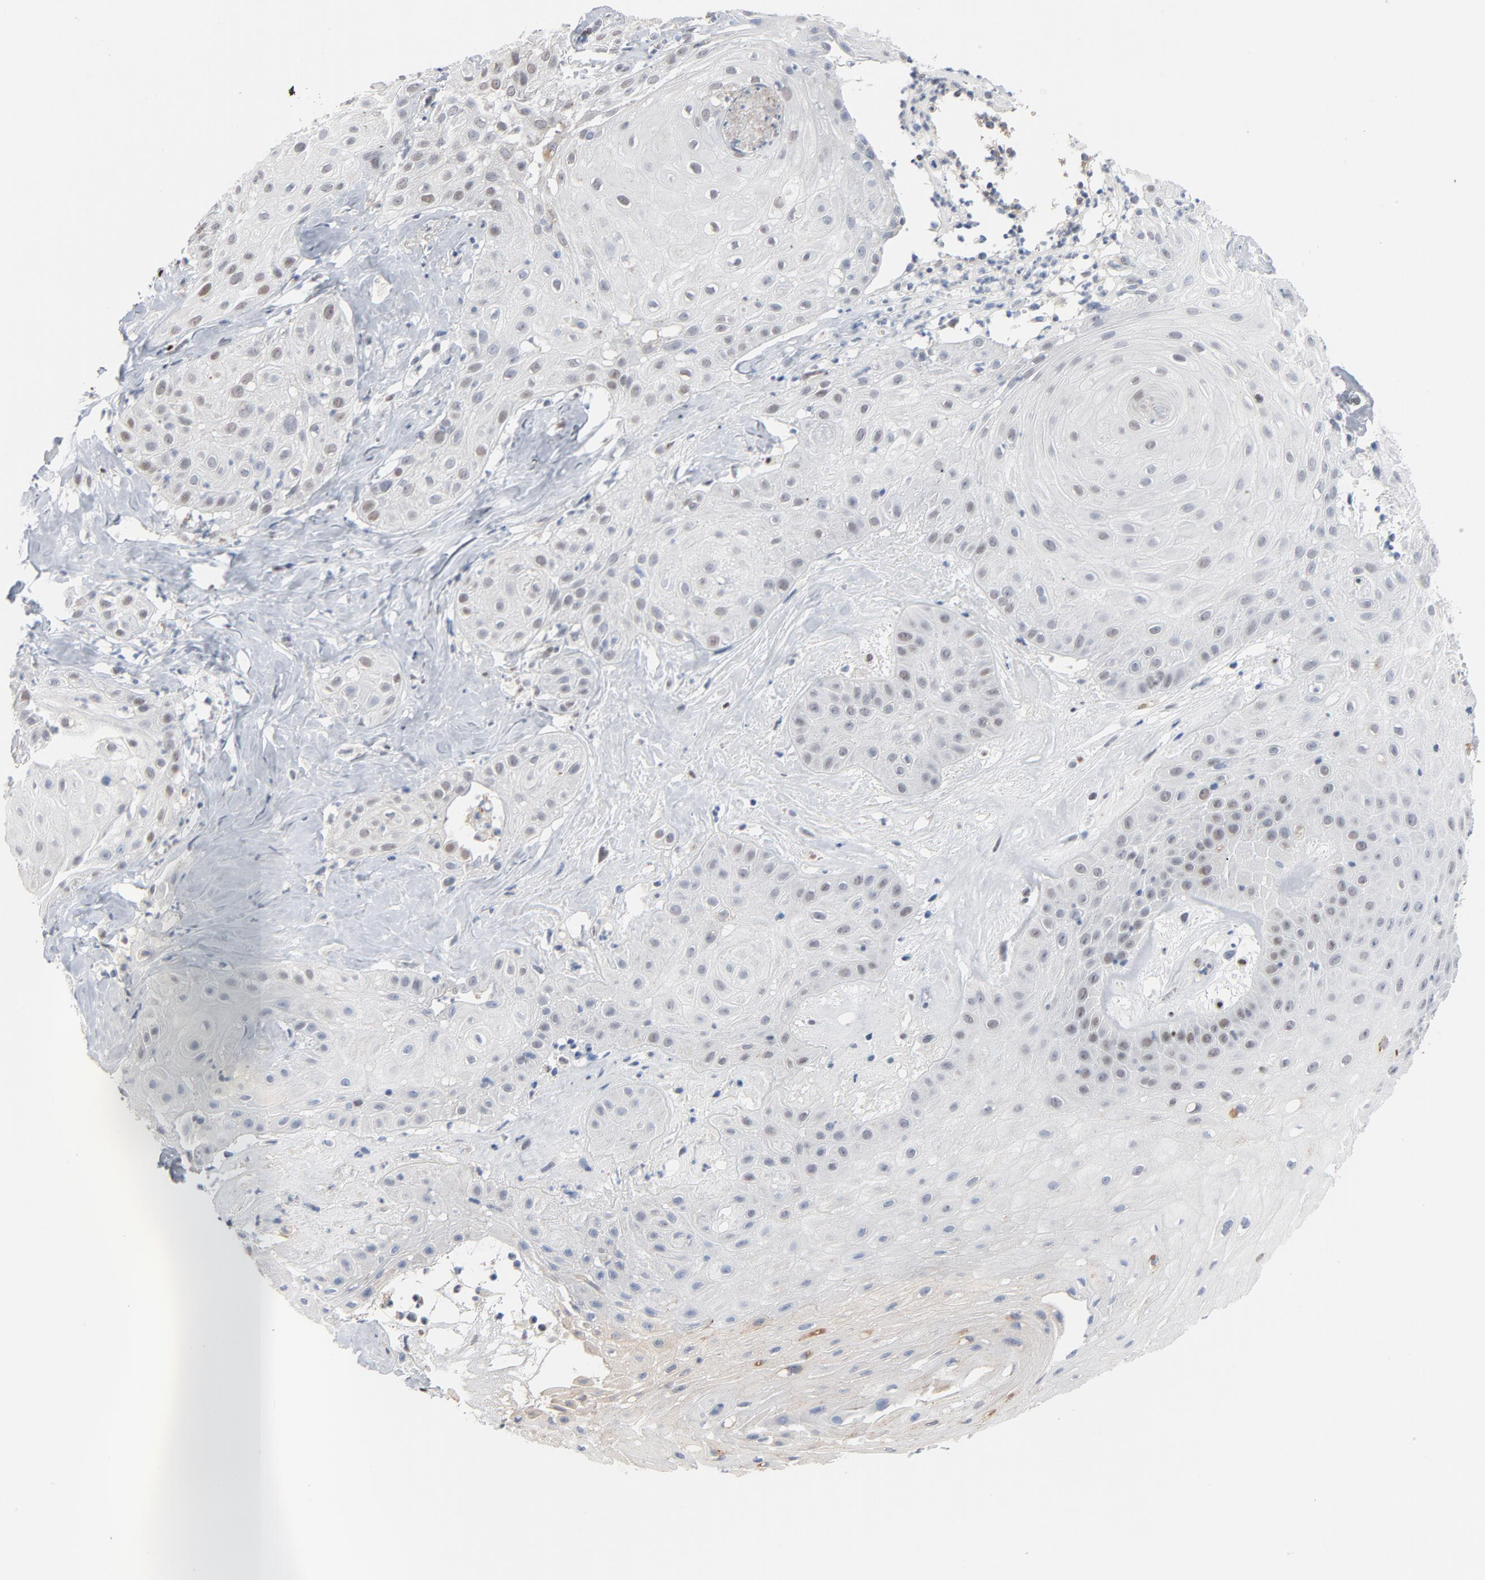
{"staining": {"intensity": "weak", "quantity": "<25%", "location": "nuclear"}, "tissue": "skin cancer", "cell_type": "Tumor cells", "image_type": "cancer", "snomed": [{"axis": "morphology", "description": "Squamous cell carcinoma, NOS"}, {"axis": "topography", "description": "Skin"}], "caption": "IHC histopathology image of neoplastic tissue: human skin squamous cell carcinoma stained with DAB (3,3'-diaminobenzidine) demonstrates no significant protein positivity in tumor cells.", "gene": "FOXP1", "patient": {"sex": "male", "age": 65}}